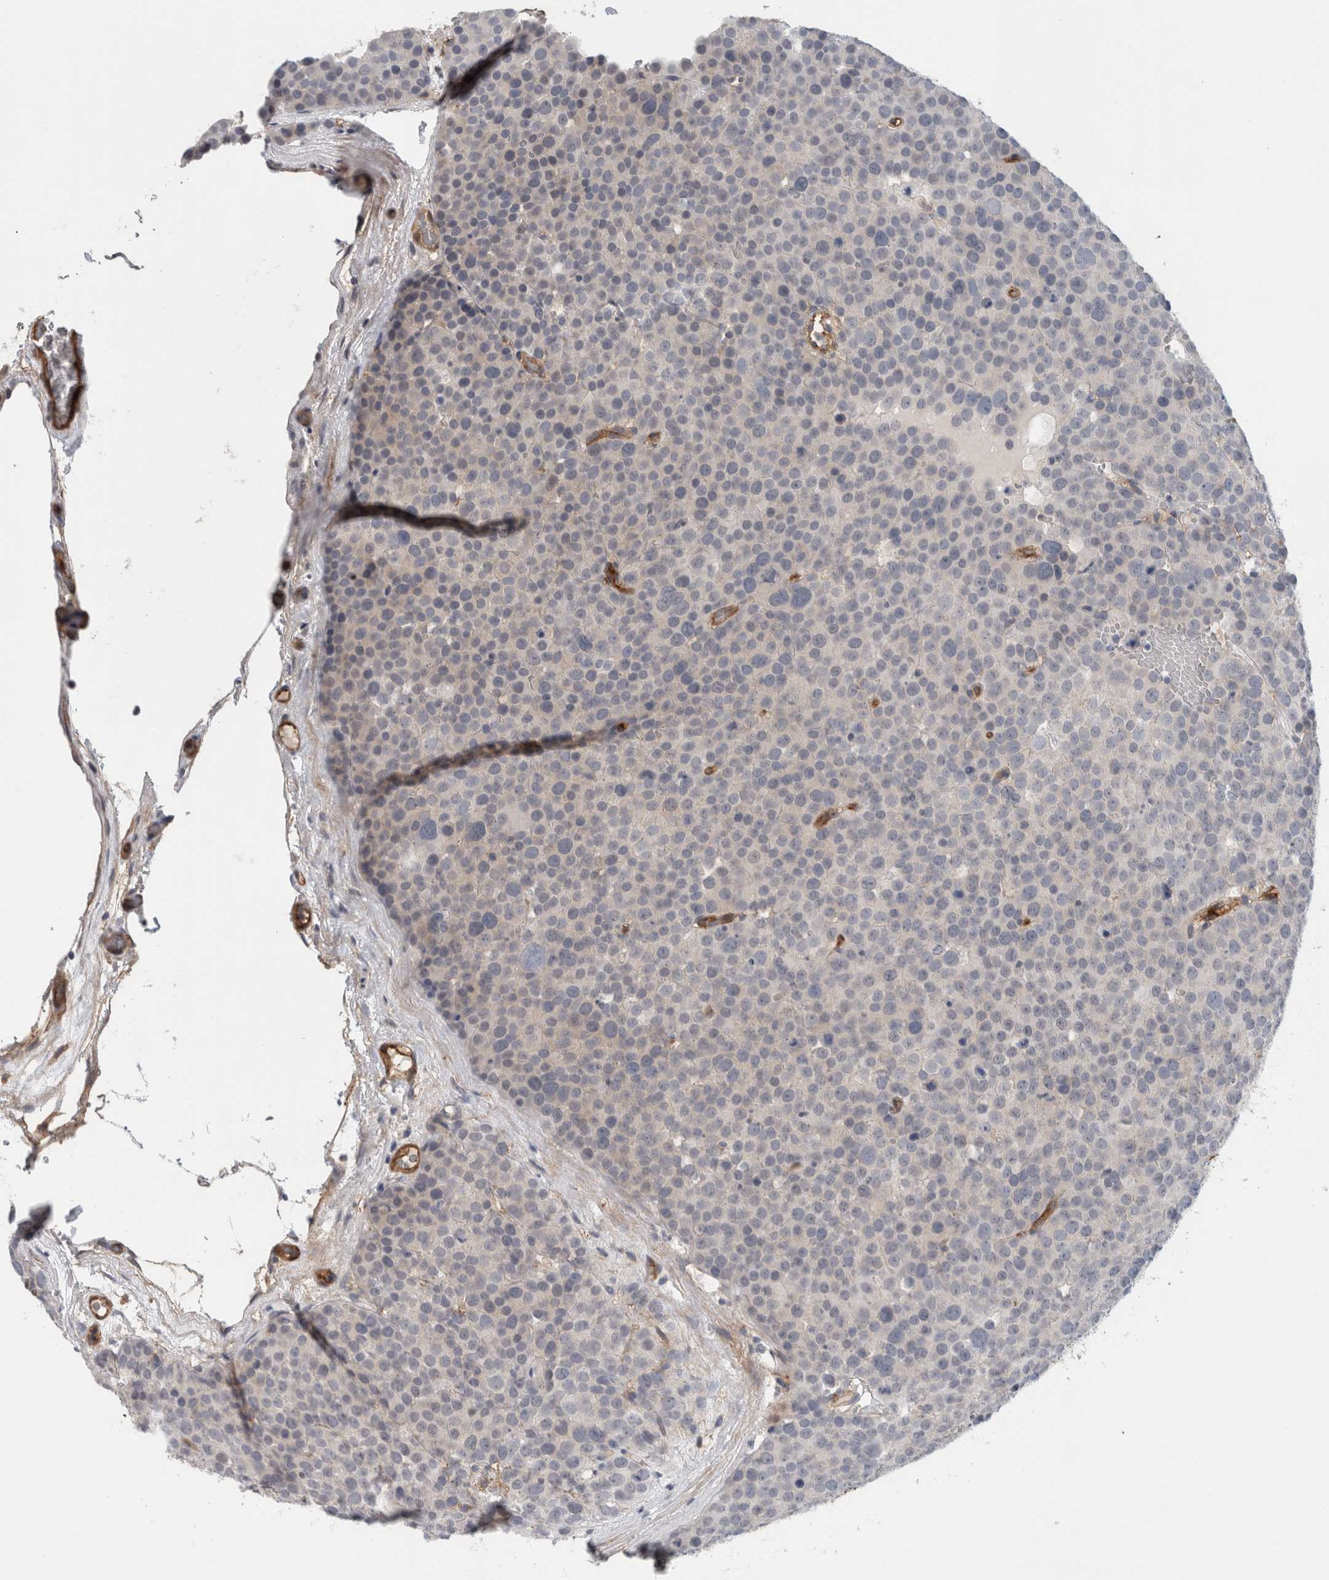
{"staining": {"intensity": "negative", "quantity": "none", "location": "none"}, "tissue": "testis cancer", "cell_type": "Tumor cells", "image_type": "cancer", "snomed": [{"axis": "morphology", "description": "Seminoma, NOS"}, {"axis": "topography", "description": "Testis"}], "caption": "Image shows no protein staining in tumor cells of testis seminoma tissue.", "gene": "CD59", "patient": {"sex": "male", "age": 71}}